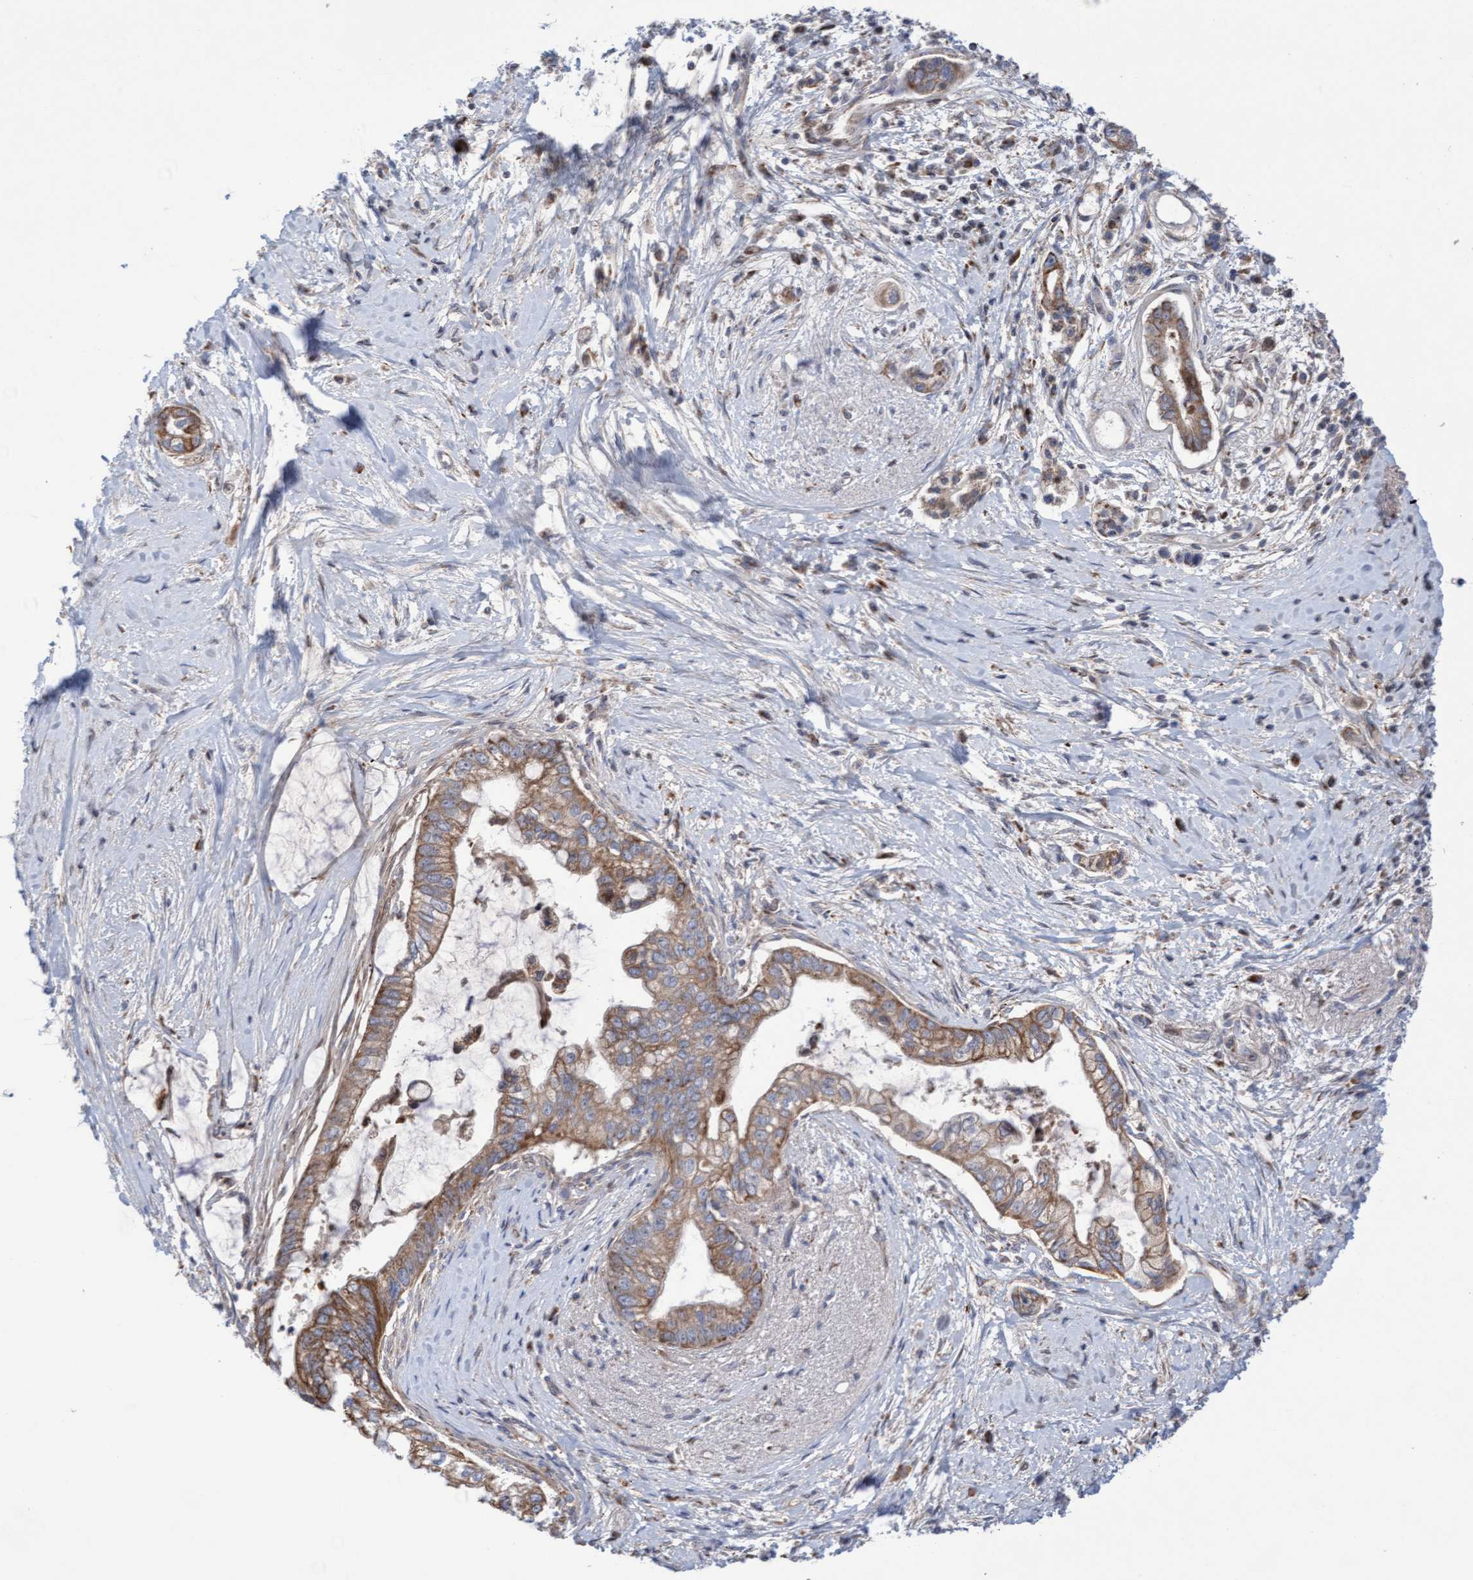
{"staining": {"intensity": "moderate", "quantity": ">75%", "location": "cytoplasmic/membranous"}, "tissue": "pancreatic cancer", "cell_type": "Tumor cells", "image_type": "cancer", "snomed": [{"axis": "morphology", "description": "Adenocarcinoma, NOS"}, {"axis": "topography", "description": "Pancreas"}], "caption": "High-power microscopy captured an immunohistochemistry (IHC) histopathology image of pancreatic adenocarcinoma, revealing moderate cytoplasmic/membranous staining in approximately >75% of tumor cells. Immunohistochemistry stains the protein of interest in brown and the nuclei are stained blue.", "gene": "PECR", "patient": {"sex": "male", "age": 59}}